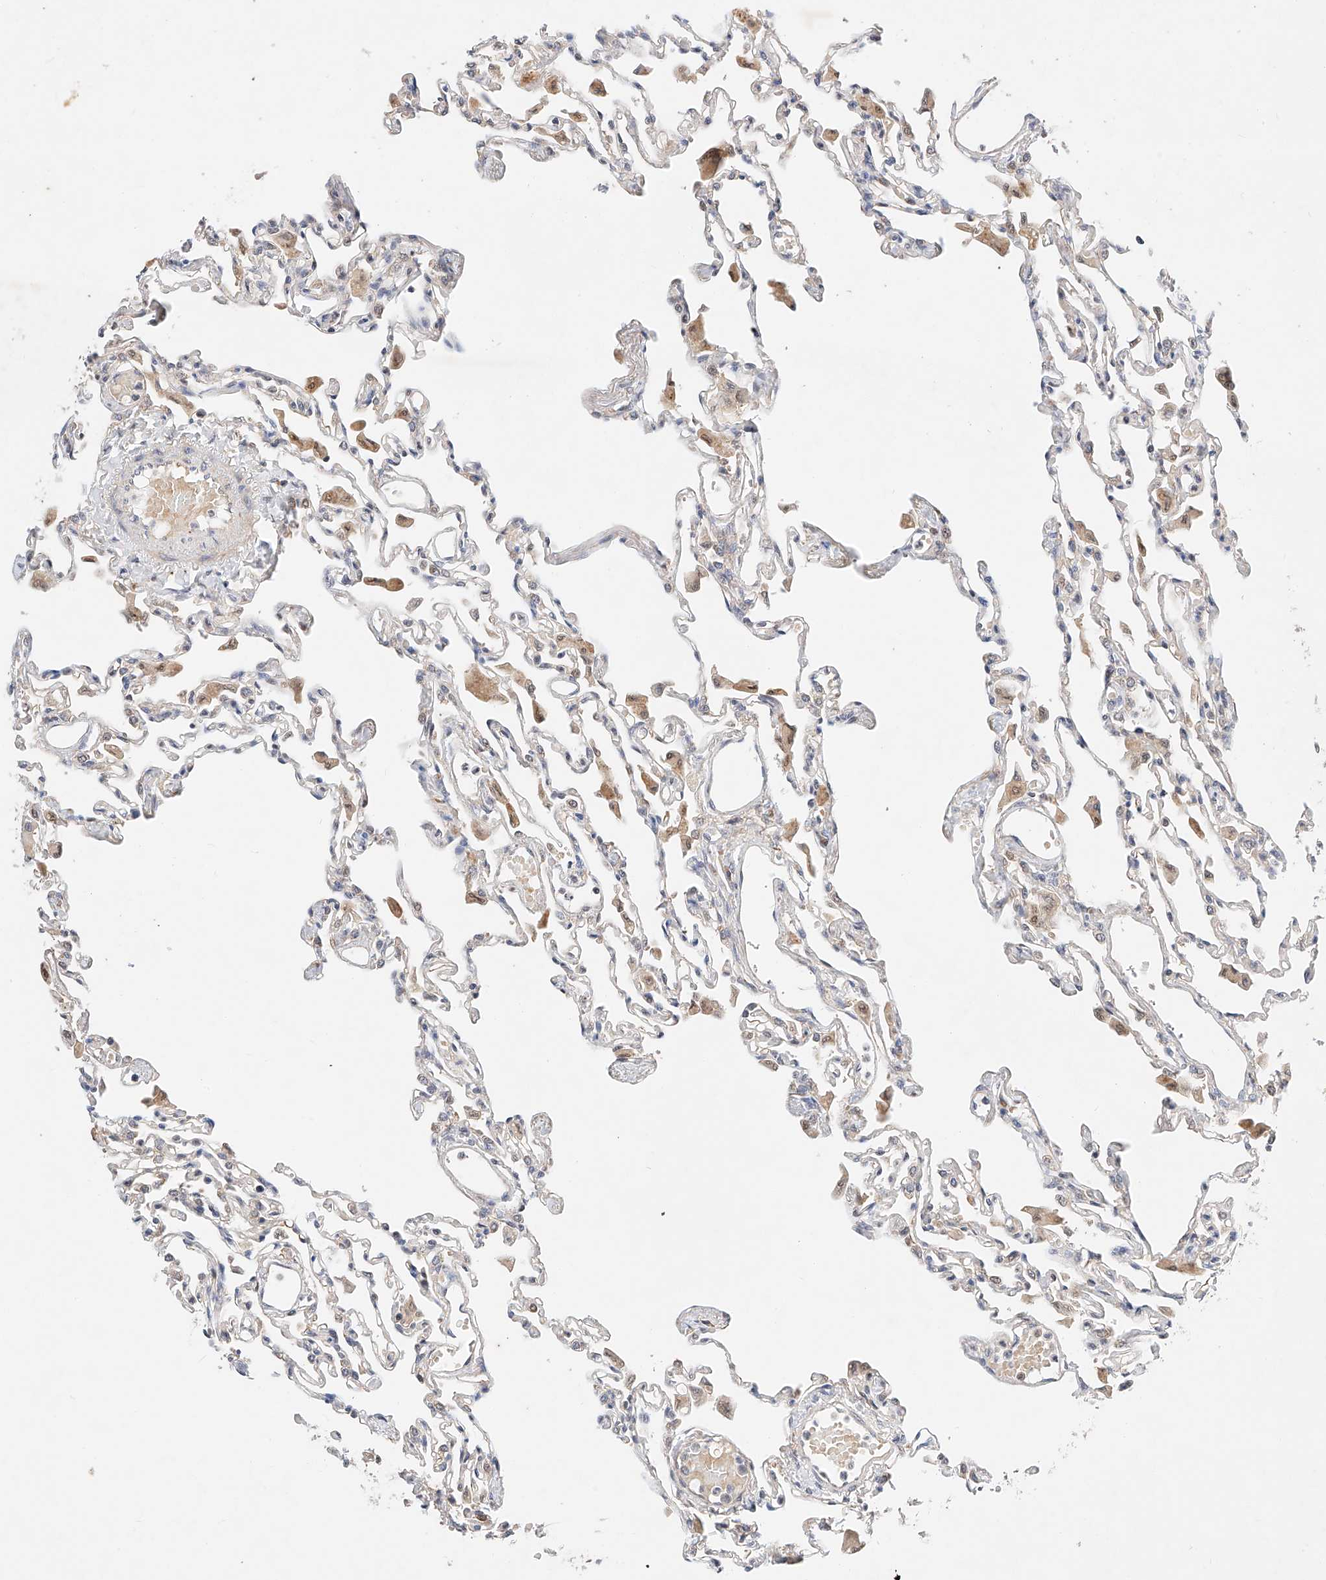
{"staining": {"intensity": "negative", "quantity": "none", "location": "none"}, "tissue": "lung", "cell_type": "Alveolar cells", "image_type": "normal", "snomed": [{"axis": "morphology", "description": "Normal tissue, NOS"}, {"axis": "topography", "description": "Bronchus"}, {"axis": "topography", "description": "Lung"}], "caption": "There is no significant staining in alveolar cells of lung. (DAB (3,3'-diaminobenzidine) immunohistochemistry (IHC) visualized using brightfield microscopy, high magnification).", "gene": "C6orf118", "patient": {"sex": "female", "age": 49}}